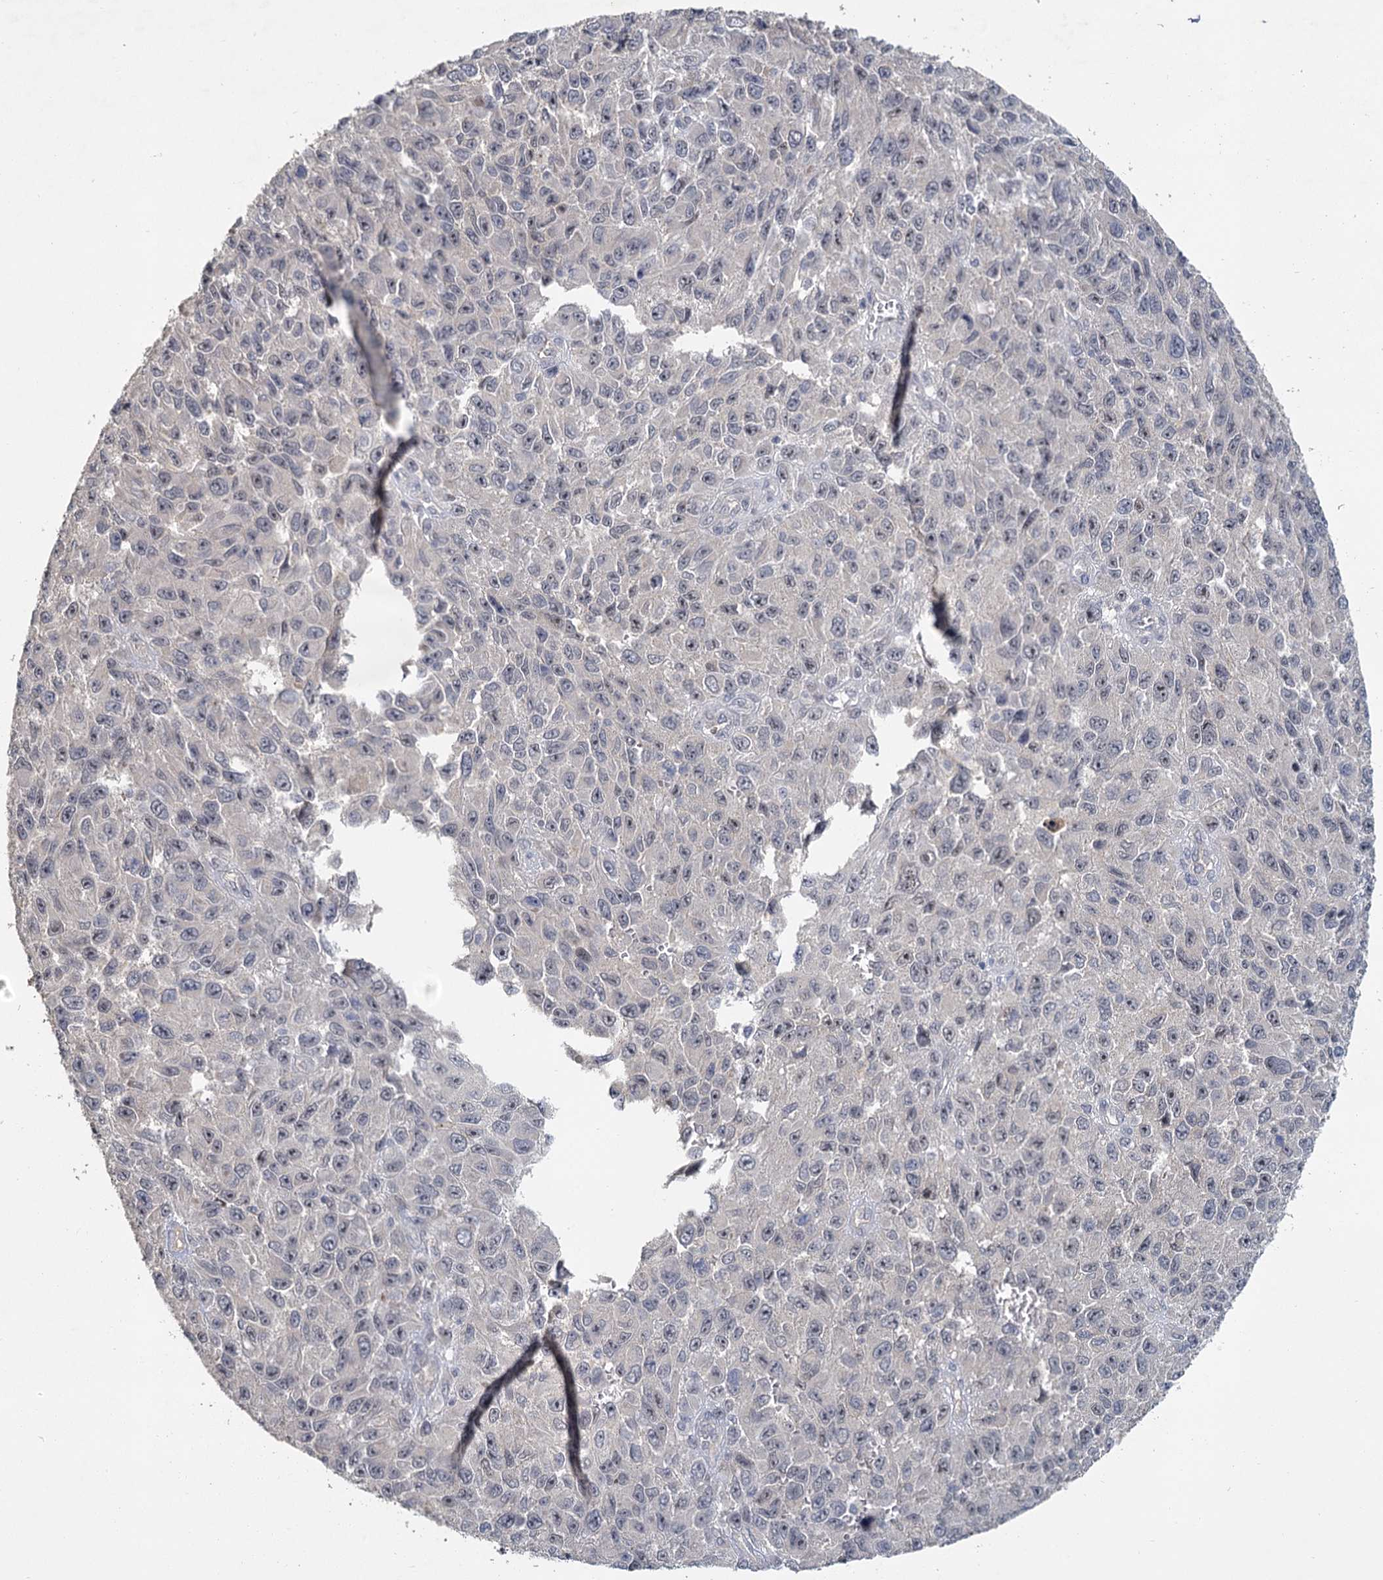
{"staining": {"intensity": "negative", "quantity": "none", "location": "none"}, "tissue": "melanoma", "cell_type": "Tumor cells", "image_type": "cancer", "snomed": [{"axis": "morphology", "description": "Normal tissue, NOS"}, {"axis": "morphology", "description": "Malignant melanoma, NOS"}, {"axis": "topography", "description": "Skin"}], "caption": "A high-resolution micrograph shows IHC staining of malignant melanoma, which displays no significant expression in tumor cells.", "gene": "MUCL1", "patient": {"sex": "female", "age": 96}}